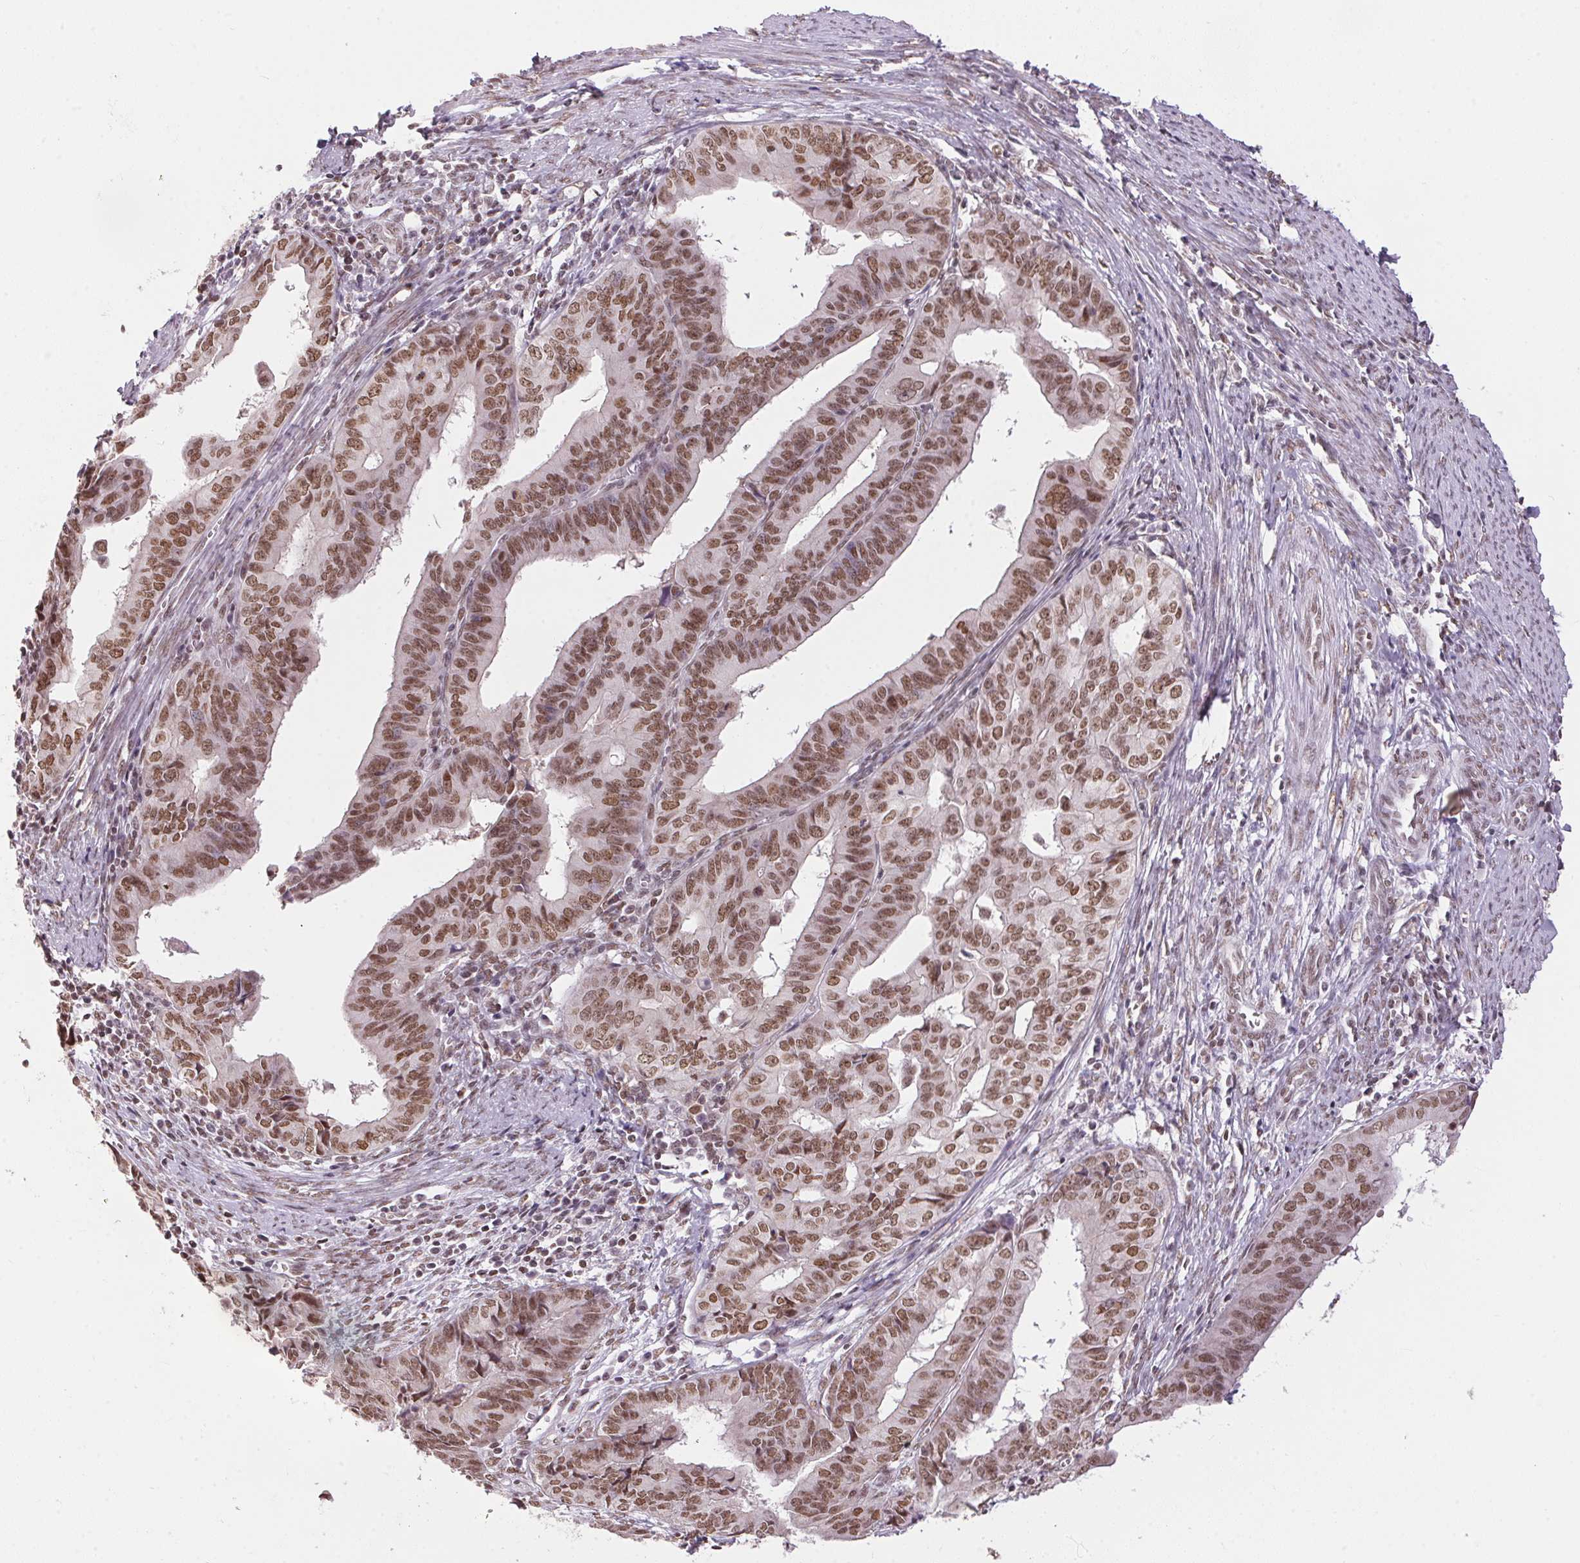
{"staining": {"intensity": "moderate", "quantity": ">75%", "location": "nuclear"}, "tissue": "endometrial cancer", "cell_type": "Tumor cells", "image_type": "cancer", "snomed": [{"axis": "morphology", "description": "Adenocarcinoma, NOS"}, {"axis": "topography", "description": "Endometrium"}], "caption": "High-magnification brightfield microscopy of endometrial cancer (adenocarcinoma) stained with DAB (brown) and counterstained with hematoxylin (blue). tumor cells exhibit moderate nuclear staining is seen in approximately>75% of cells.", "gene": "NFE2L1", "patient": {"sex": "female", "age": 65}}